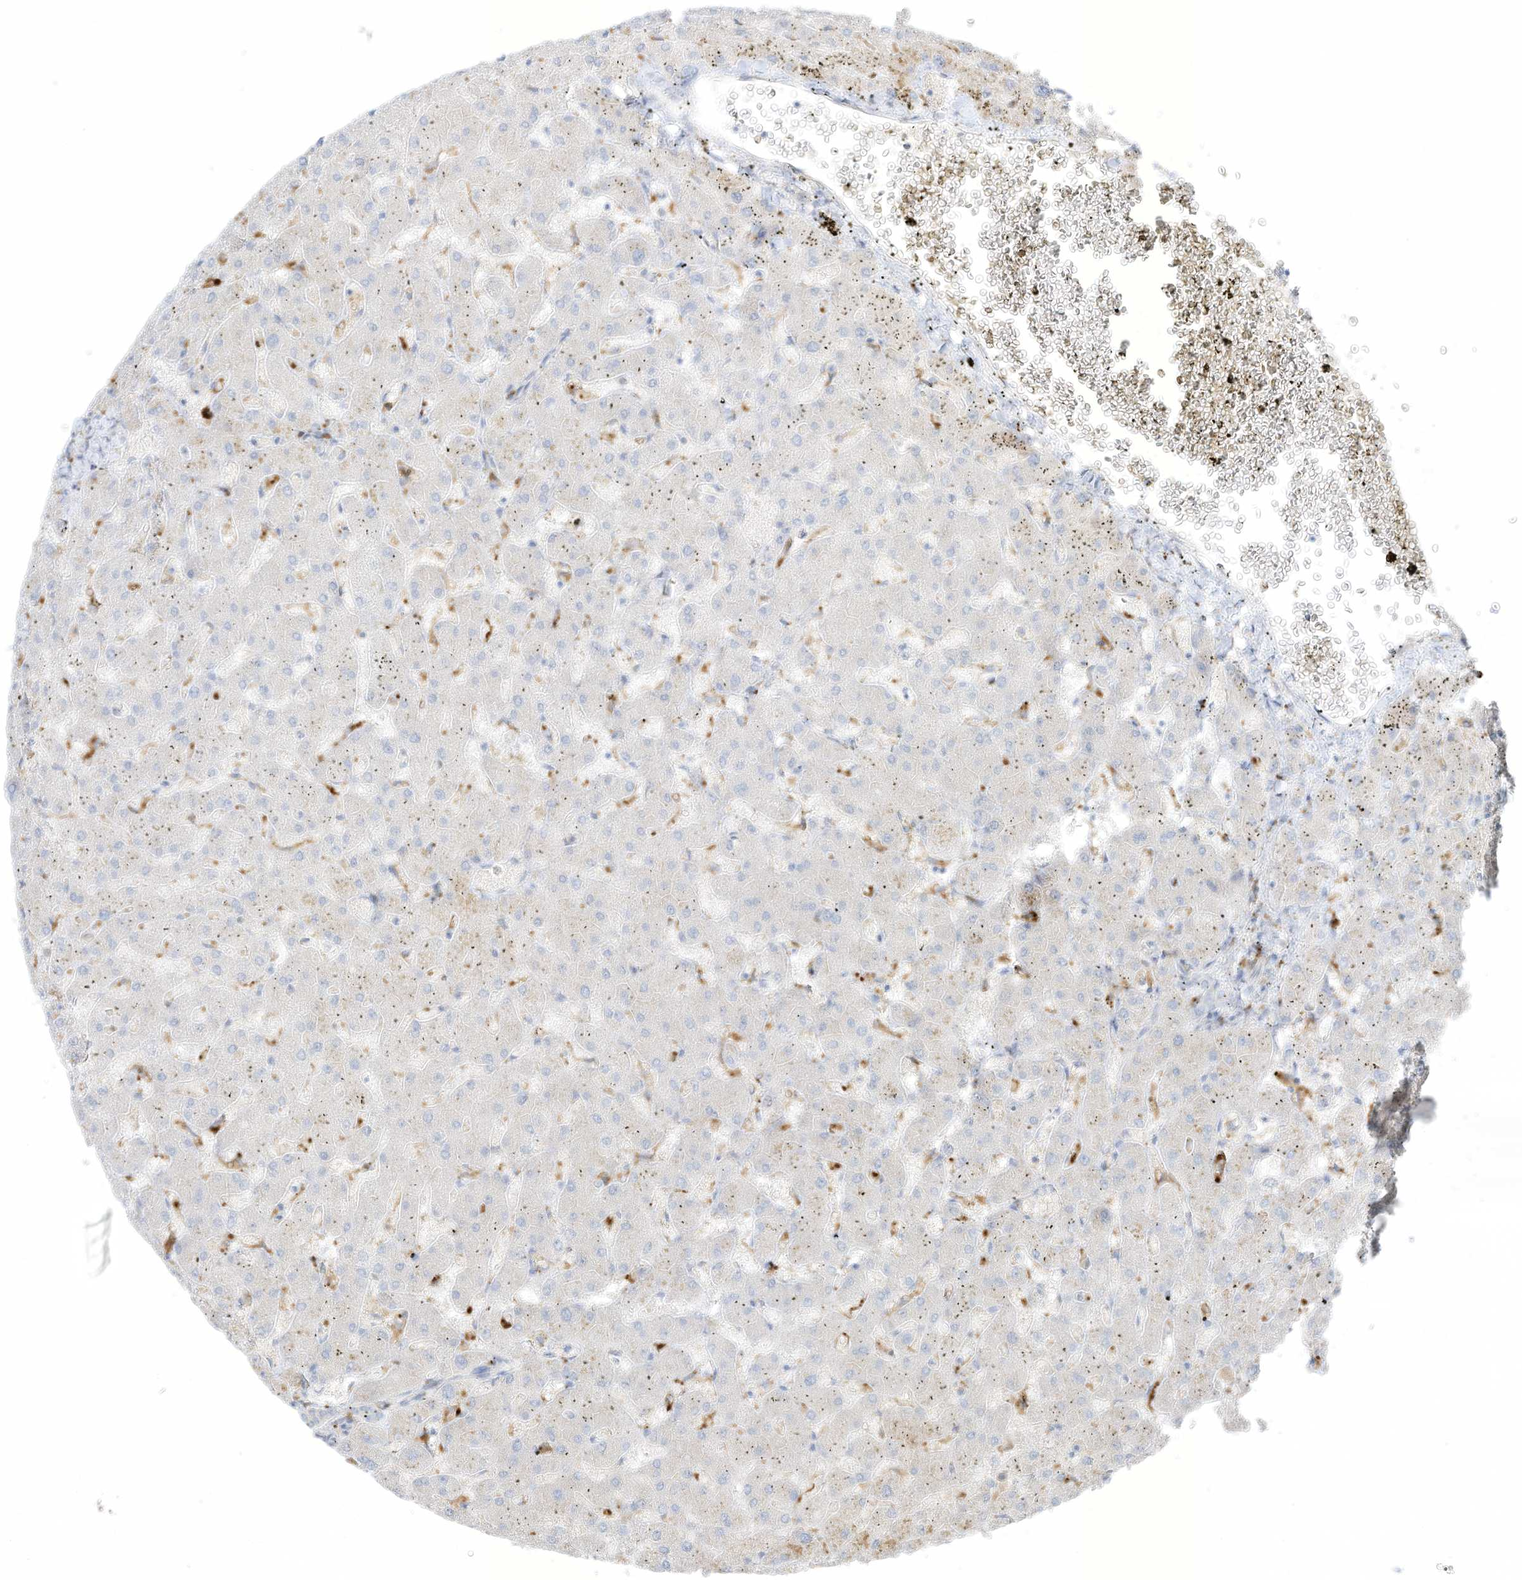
{"staining": {"intensity": "negative", "quantity": "none", "location": "none"}, "tissue": "liver", "cell_type": "Cholangiocytes", "image_type": "normal", "snomed": [{"axis": "morphology", "description": "Normal tissue, NOS"}, {"axis": "topography", "description": "Liver"}], "caption": "A photomicrograph of liver stained for a protein exhibits no brown staining in cholangiocytes.", "gene": "TAL2", "patient": {"sex": "female", "age": 63}}